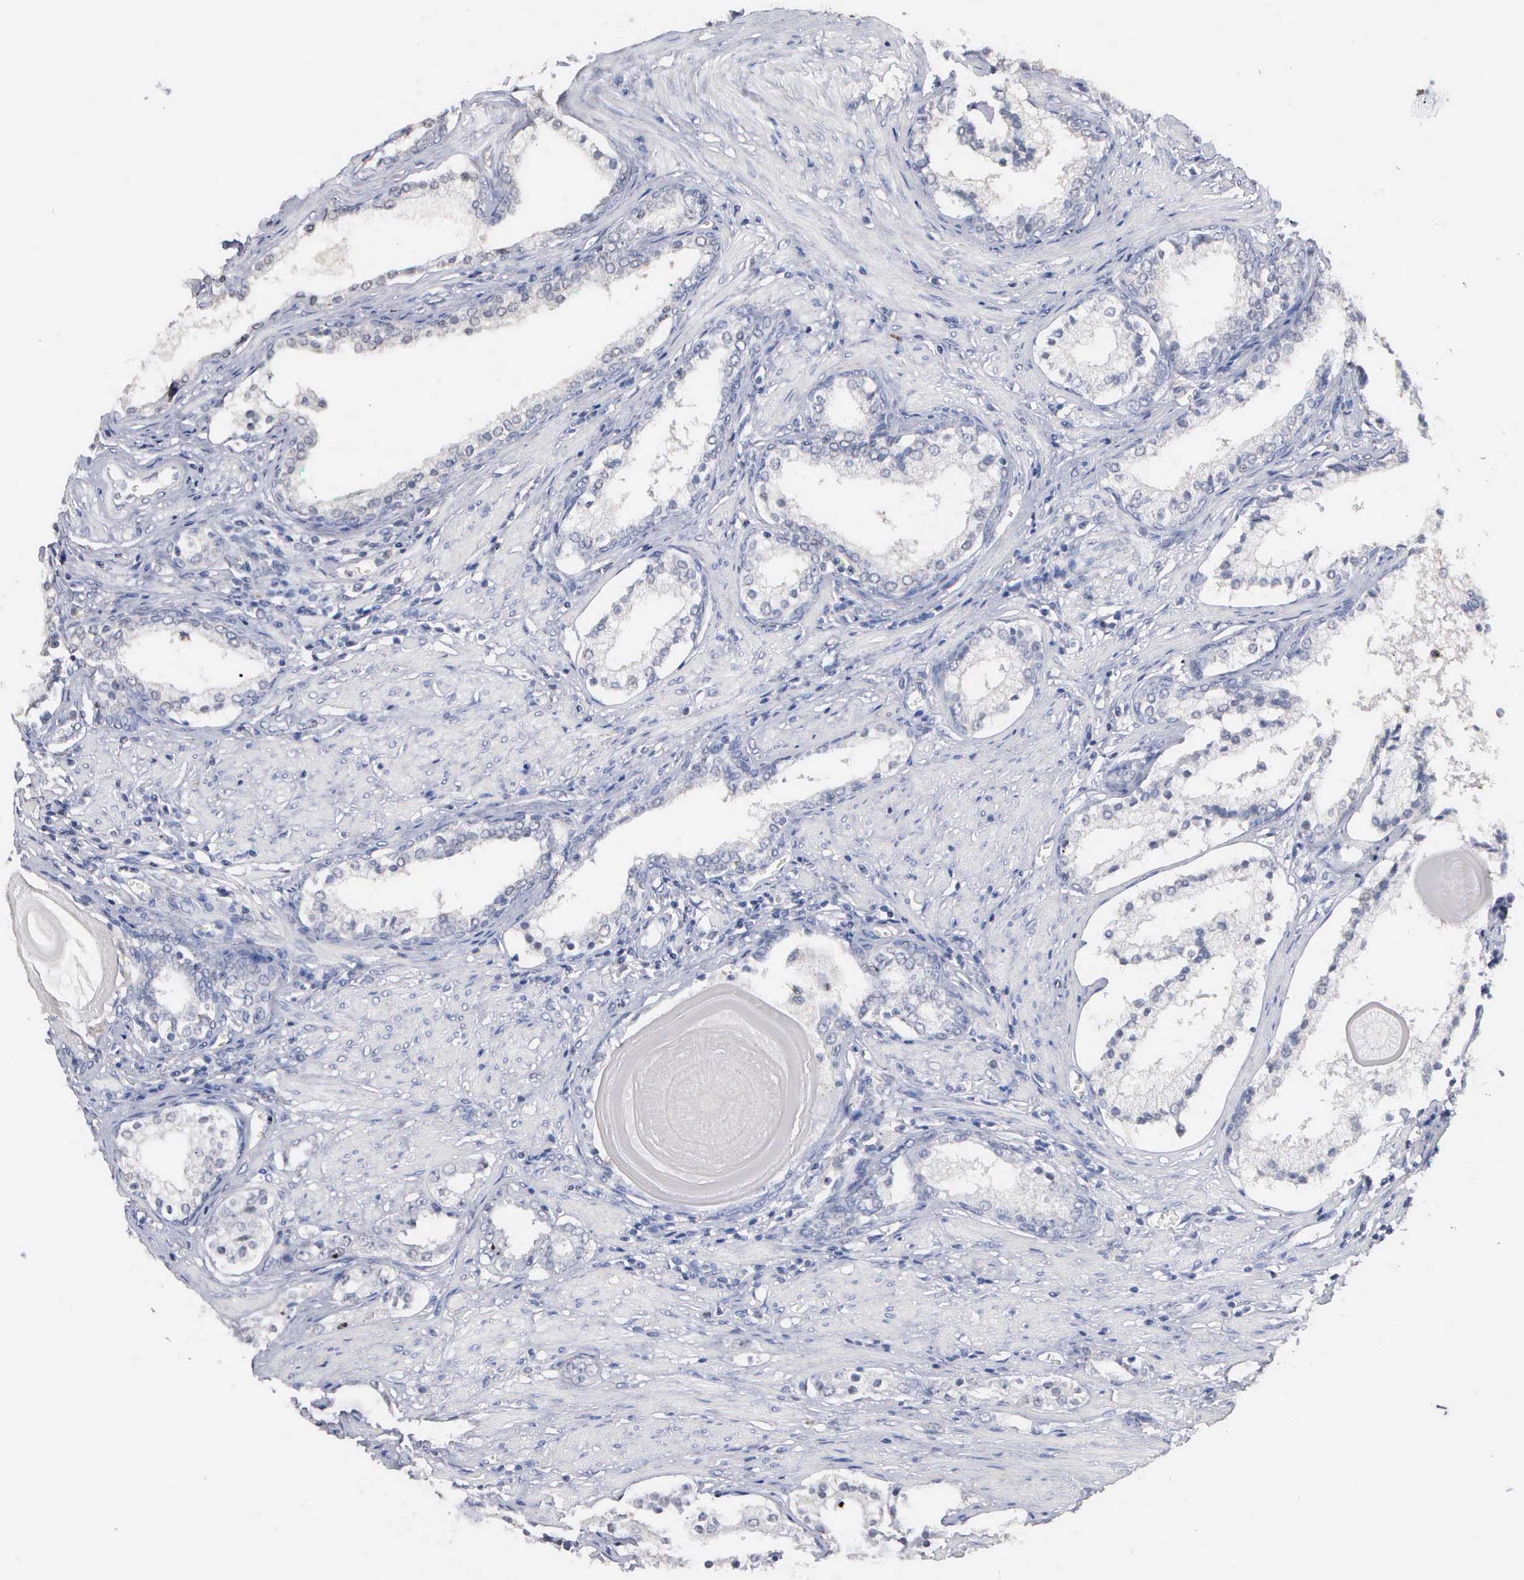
{"staining": {"intensity": "negative", "quantity": "none", "location": "none"}, "tissue": "prostate cancer", "cell_type": "Tumor cells", "image_type": "cancer", "snomed": [{"axis": "morphology", "description": "Adenocarcinoma, Medium grade"}, {"axis": "topography", "description": "Prostate"}], "caption": "Immunohistochemical staining of human prostate adenocarcinoma (medium-grade) shows no significant expression in tumor cells.", "gene": "KDM6A", "patient": {"sex": "male", "age": 73}}